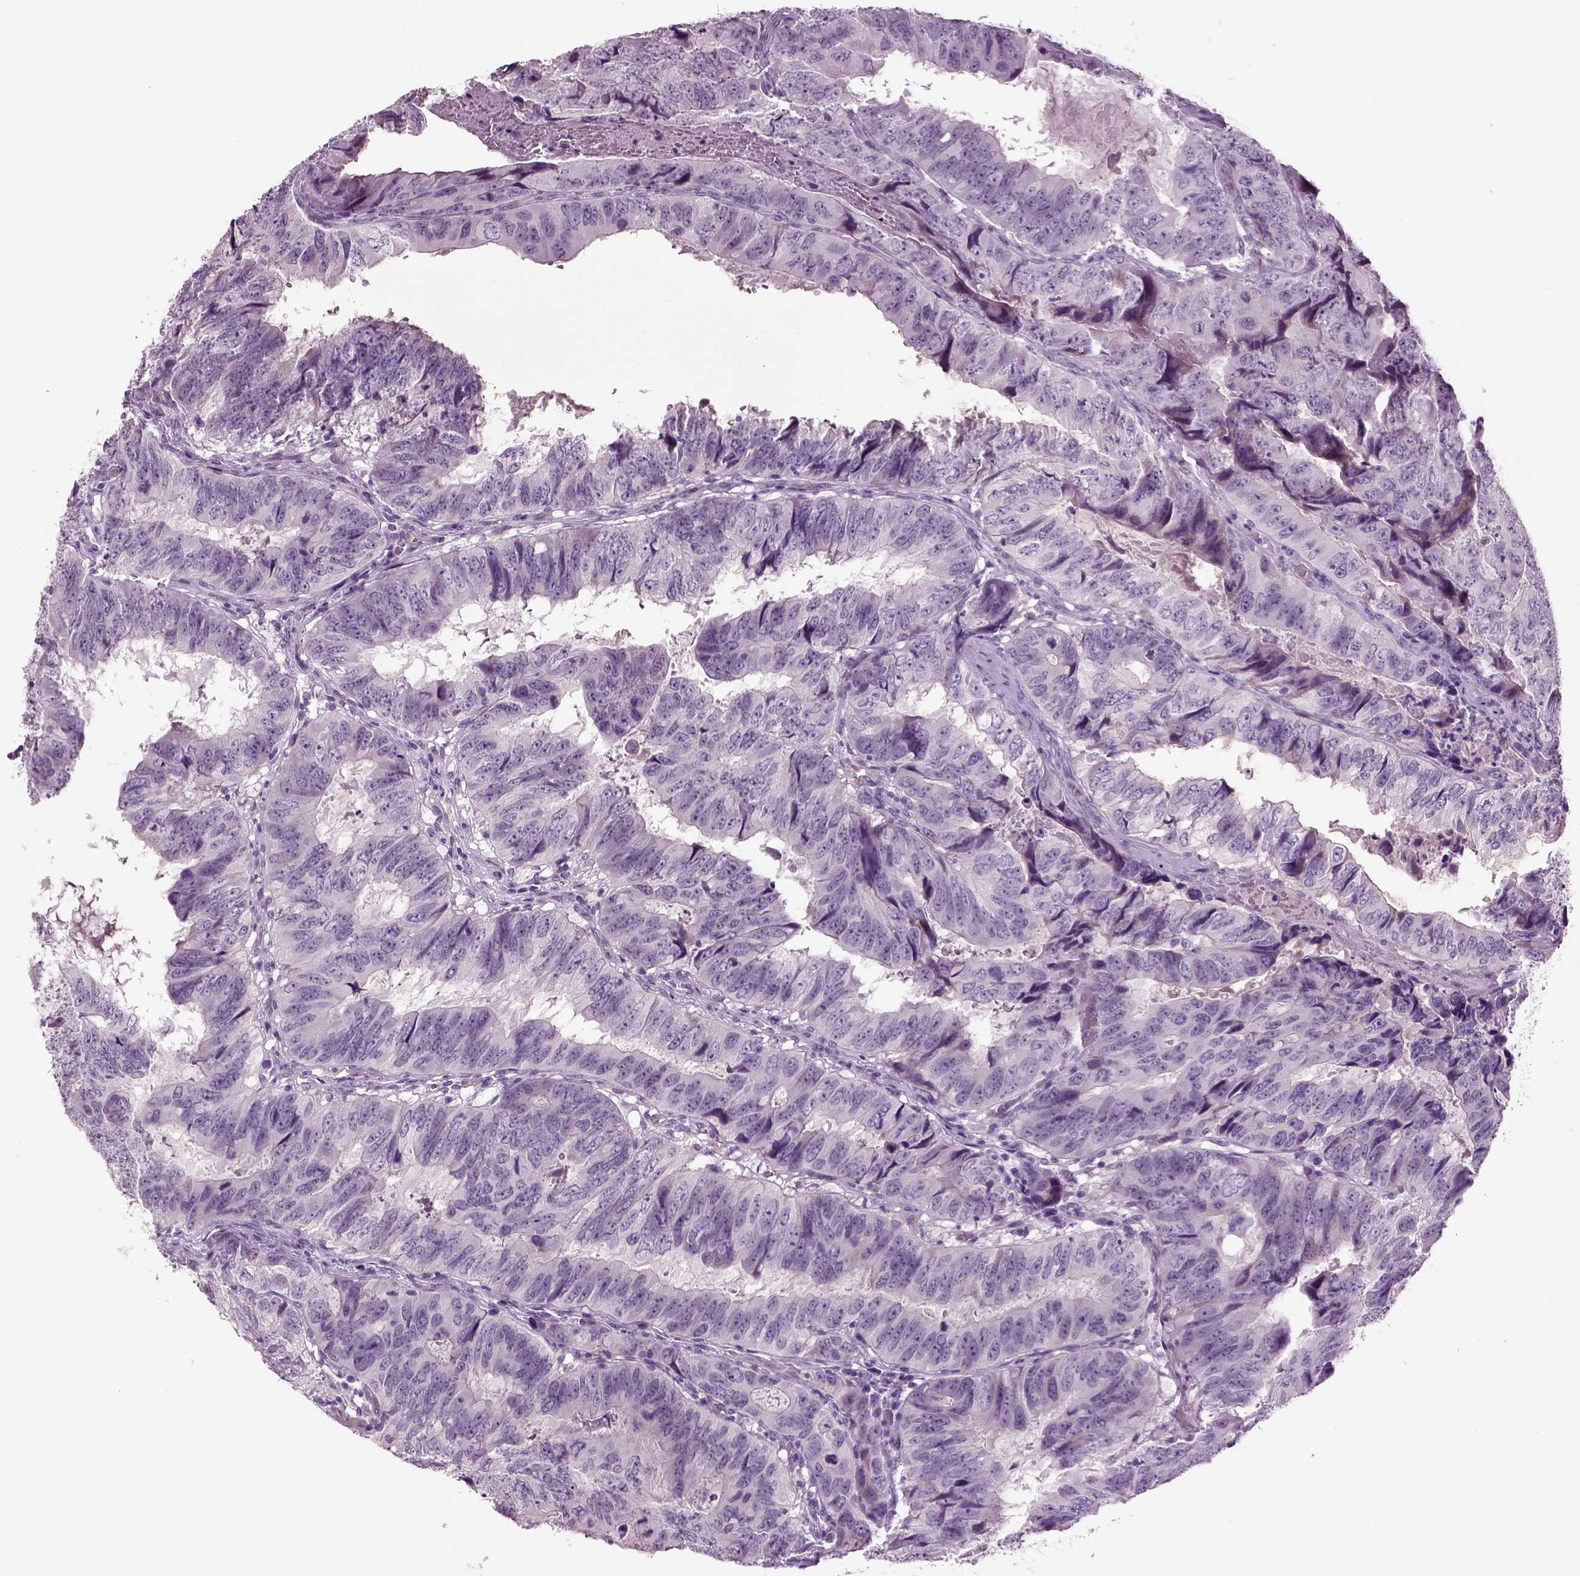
{"staining": {"intensity": "negative", "quantity": "none", "location": "none"}, "tissue": "colorectal cancer", "cell_type": "Tumor cells", "image_type": "cancer", "snomed": [{"axis": "morphology", "description": "Adenocarcinoma, NOS"}, {"axis": "topography", "description": "Colon"}], "caption": "Human adenocarcinoma (colorectal) stained for a protein using immunohistochemistry displays no expression in tumor cells.", "gene": "COL9A2", "patient": {"sex": "male", "age": 79}}